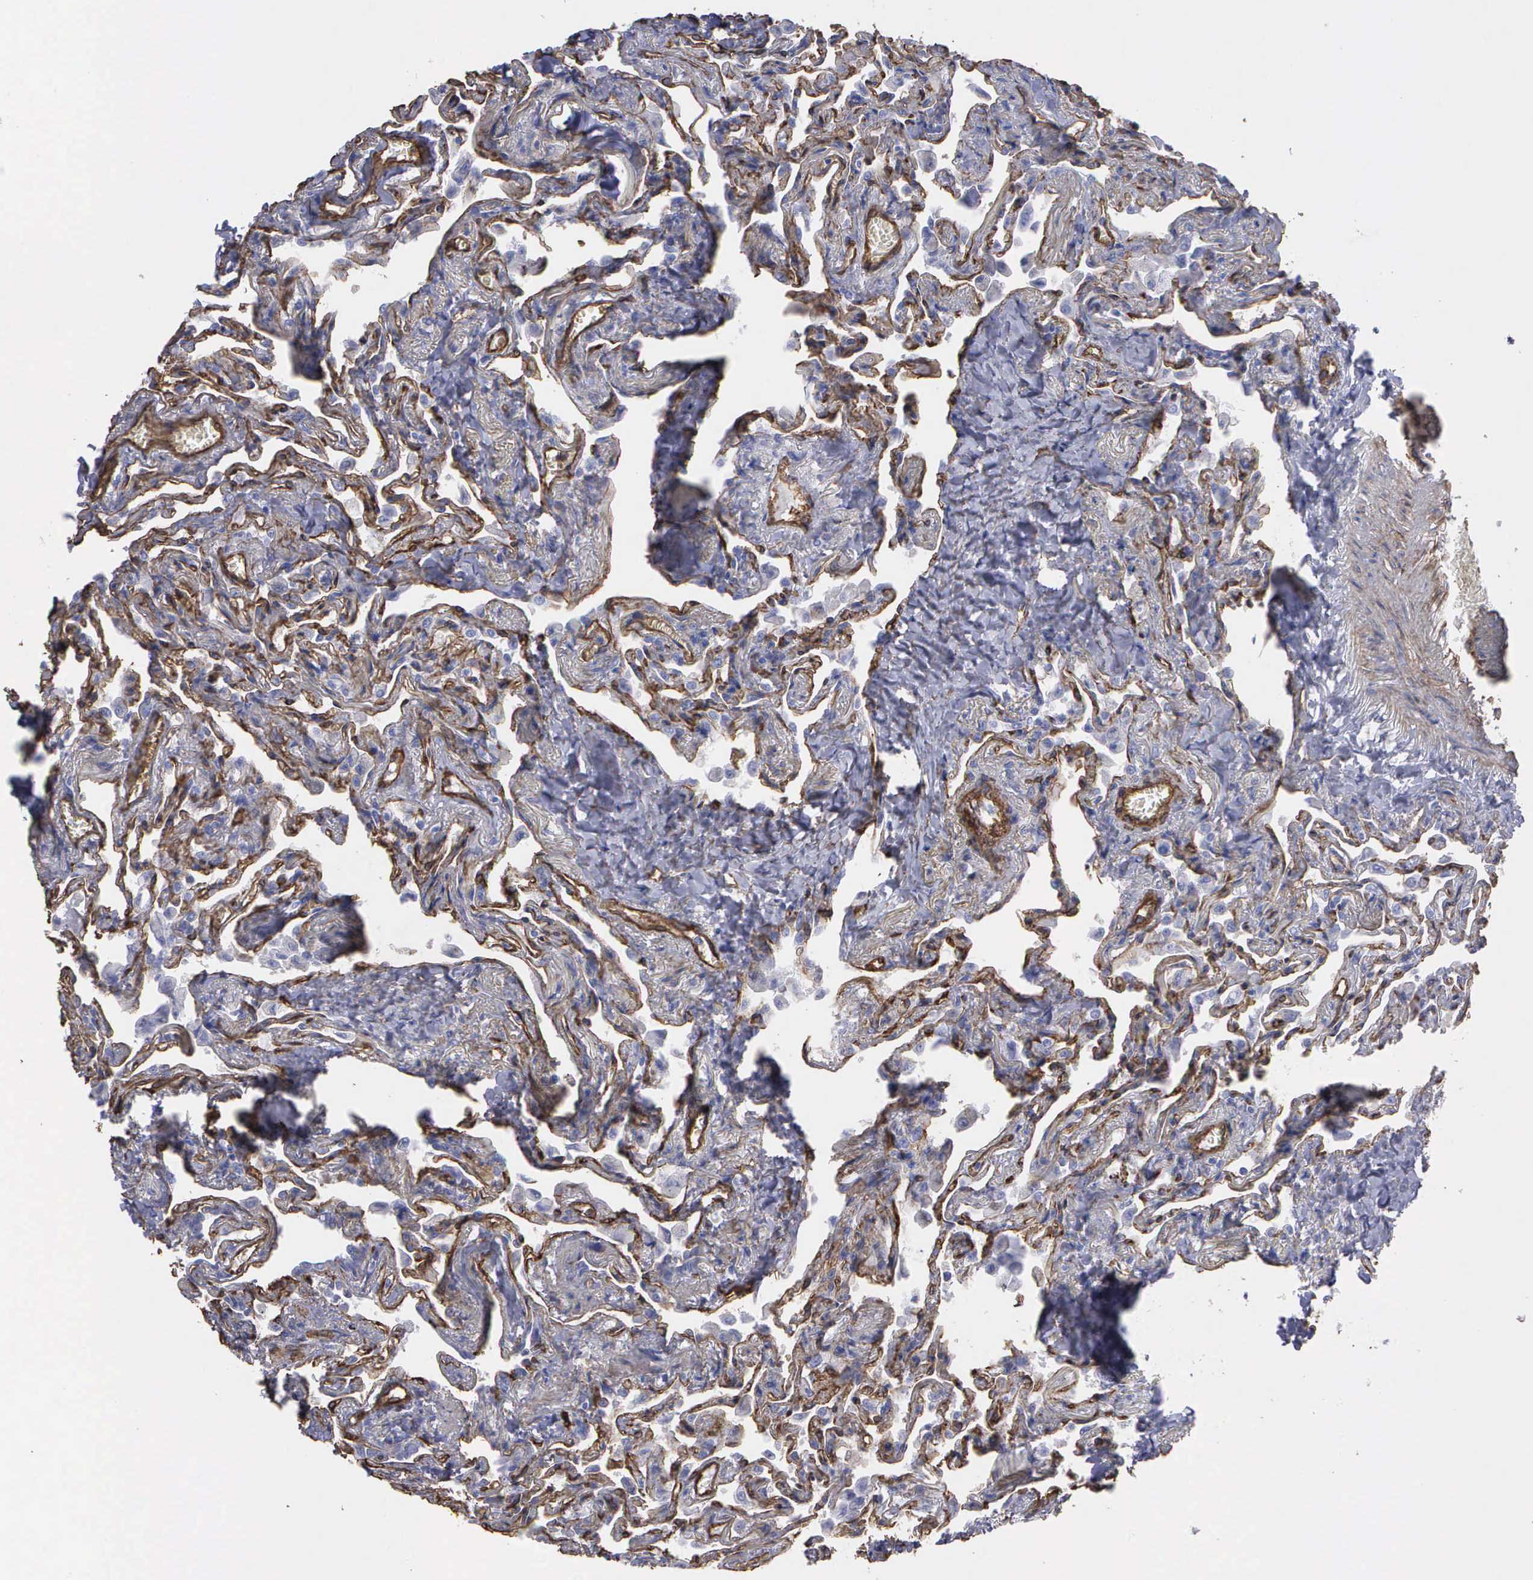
{"staining": {"intensity": "strong", "quantity": ">75%", "location": "cytoplasmic/membranous"}, "tissue": "lung", "cell_type": "Alveolar cells", "image_type": "normal", "snomed": [{"axis": "morphology", "description": "Normal tissue, NOS"}, {"axis": "topography", "description": "Lung"}], "caption": "Immunohistochemistry (IHC) (DAB) staining of benign lung displays strong cytoplasmic/membranous protein positivity in approximately >75% of alveolar cells.", "gene": "MAGEB10", "patient": {"sex": "male", "age": 73}}